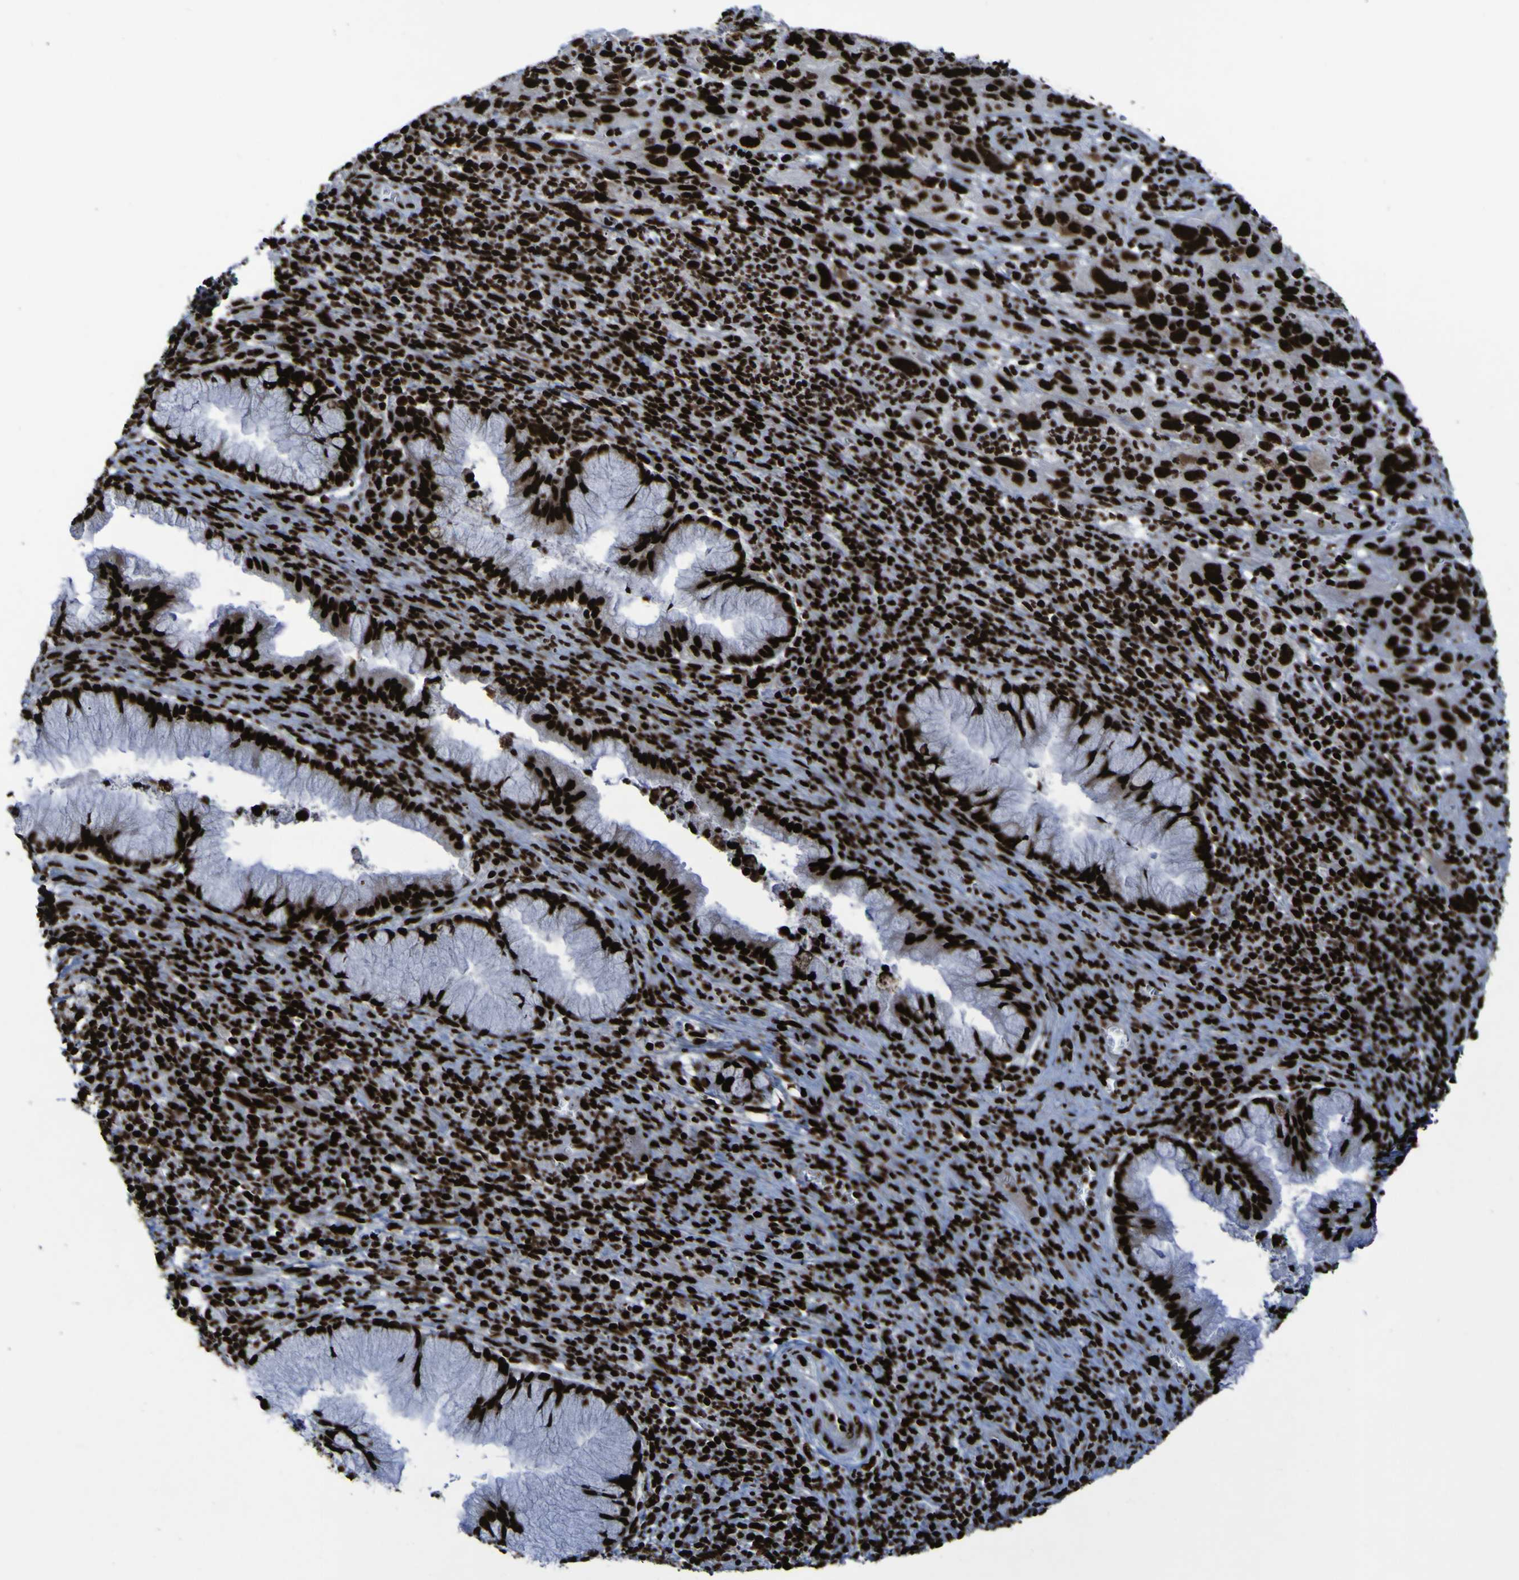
{"staining": {"intensity": "strong", "quantity": ">75%", "location": "nuclear"}, "tissue": "cervical cancer", "cell_type": "Tumor cells", "image_type": "cancer", "snomed": [{"axis": "morphology", "description": "Squamous cell carcinoma, NOS"}, {"axis": "topography", "description": "Cervix"}], "caption": "The photomicrograph demonstrates immunohistochemical staining of cervical cancer (squamous cell carcinoma). There is strong nuclear staining is seen in about >75% of tumor cells.", "gene": "NPM1", "patient": {"sex": "female", "age": 32}}